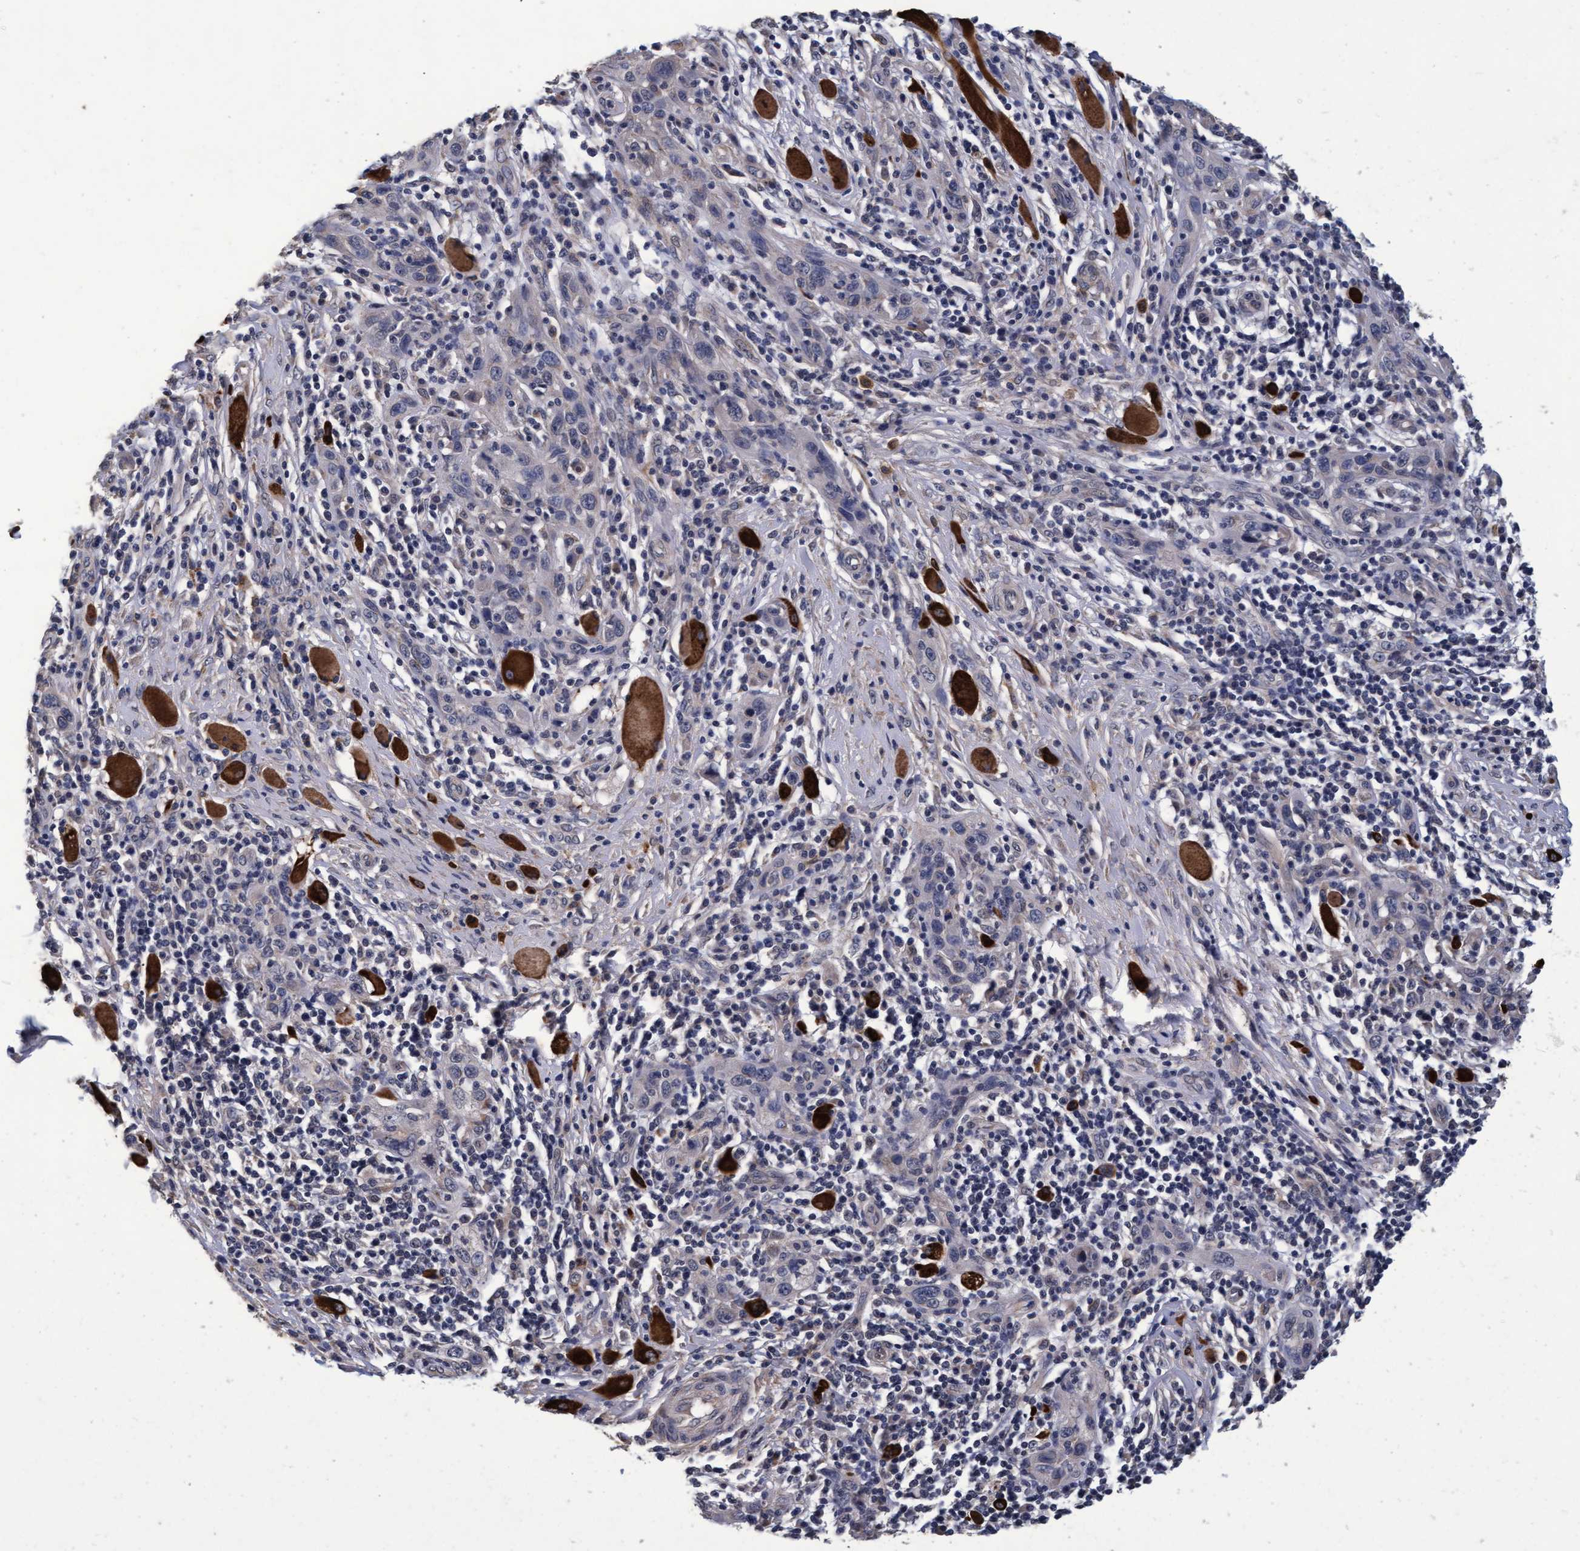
{"staining": {"intensity": "negative", "quantity": "none", "location": "none"}, "tissue": "skin cancer", "cell_type": "Tumor cells", "image_type": "cancer", "snomed": [{"axis": "morphology", "description": "Squamous cell carcinoma, NOS"}, {"axis": "topography", "description": "Skin"}], "caption": "This is an immunohistochemistry histopathology image of skin cancer (squamous cell carcinoma). There is no staining in tumor cells.", "gene": "CPQ", "patient": {"sex": "female", "age": 88}}